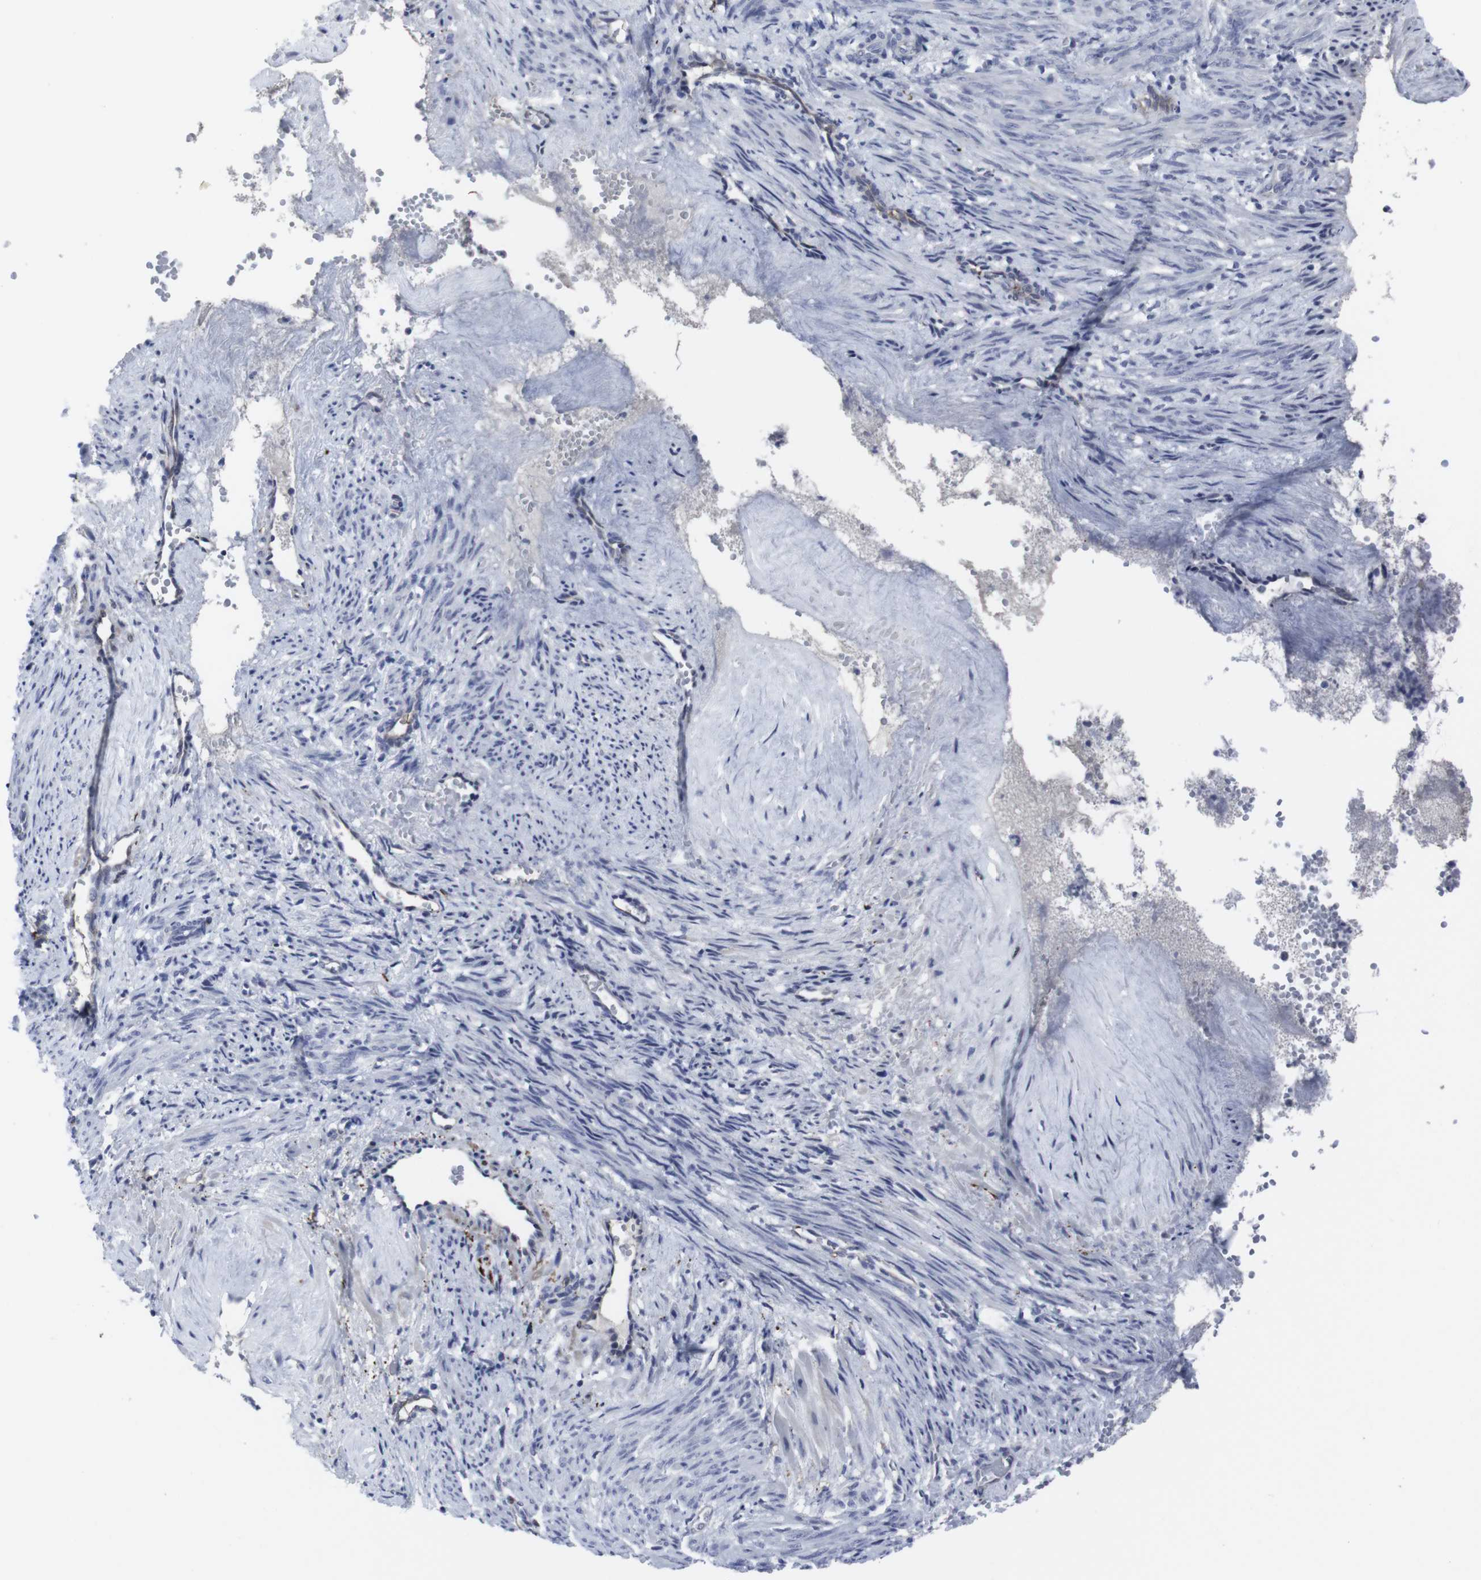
{"staining": {"intensity": "negative", "quantity": "none", "location": "none"}, "tissue": "smooth muscle", "cell_type": "Smooth muscle cells", "image_type": "normal", "snomed": [{"axis": "morphology", "description": "Normal tissue, NOS"}, {"axis": "topography", "description": "Endometrium"}], "caption": "An immunohistochemistry (IHC) image of benign smooth muscle is shown. There is no staining in smooth muscle cells of smooth muscle. (Immunohistochemistry (ihc), brightfield microscopy, high magnification).", "gene": "SNCG", "patient": {"sex": "female", "age": 33}}